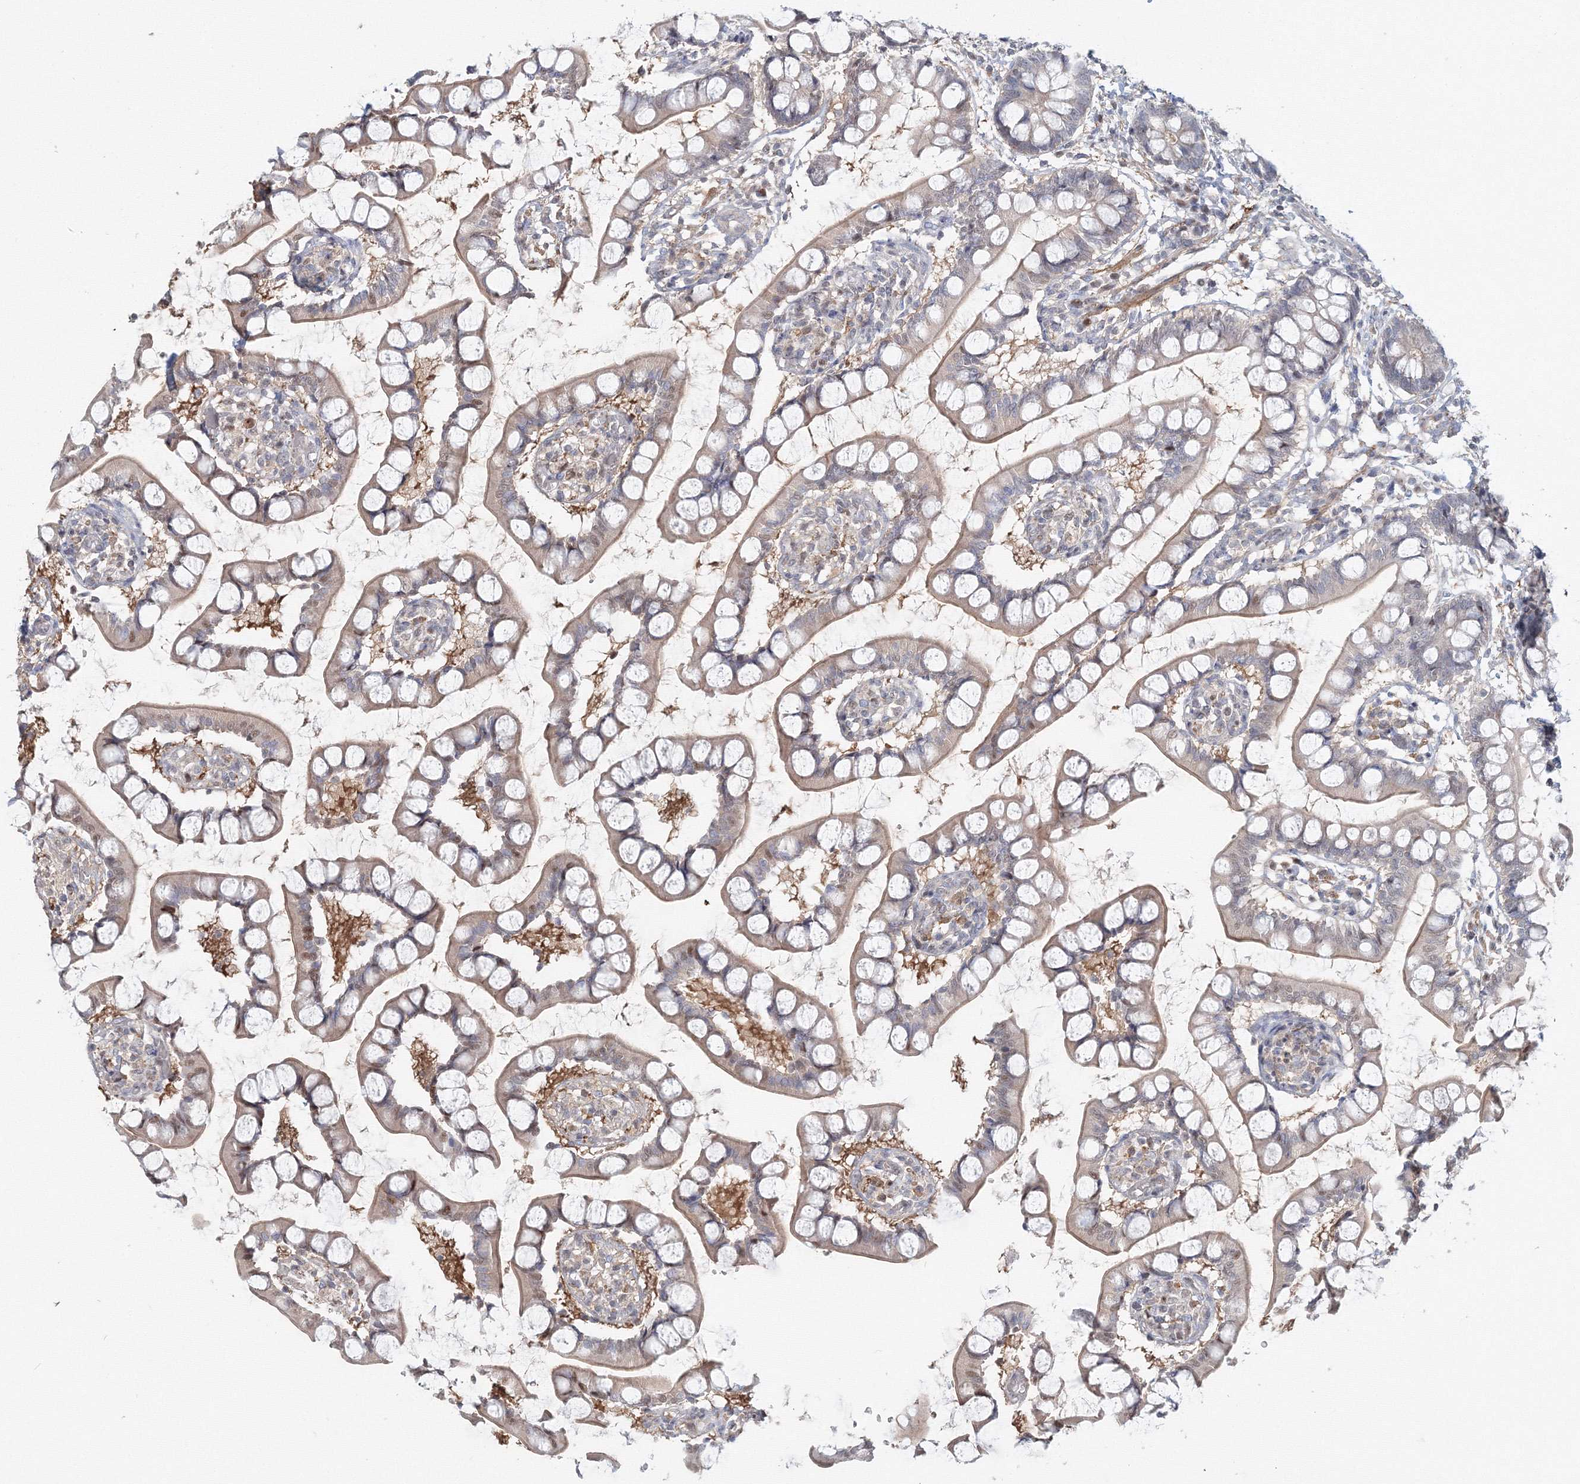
{"staining": {"intensity": "moderate", "quantity": "25%-75%", "location": "cytoplasmic/membranous,nuclear"}, "tissue": "small intestine", "cell_type": "Glandular cells", "image_type": "normal", "snomed": [{"axis": "morphology", "description": "Normal tissue, NOS"}, {"axis": "topography", "description": "Small intestine"}], "caption": "IHC (DAB) staining of unremarkable small intestine demonstrates moderate cytoplasmic/membranous,nuclear protein staining in about 25%-75% of glandular cells. (Brightfield microscopy of DAB IHC at high magnification).", "gene": "ARHGAP21", "patient": {"sex": "male", "age": 52}}